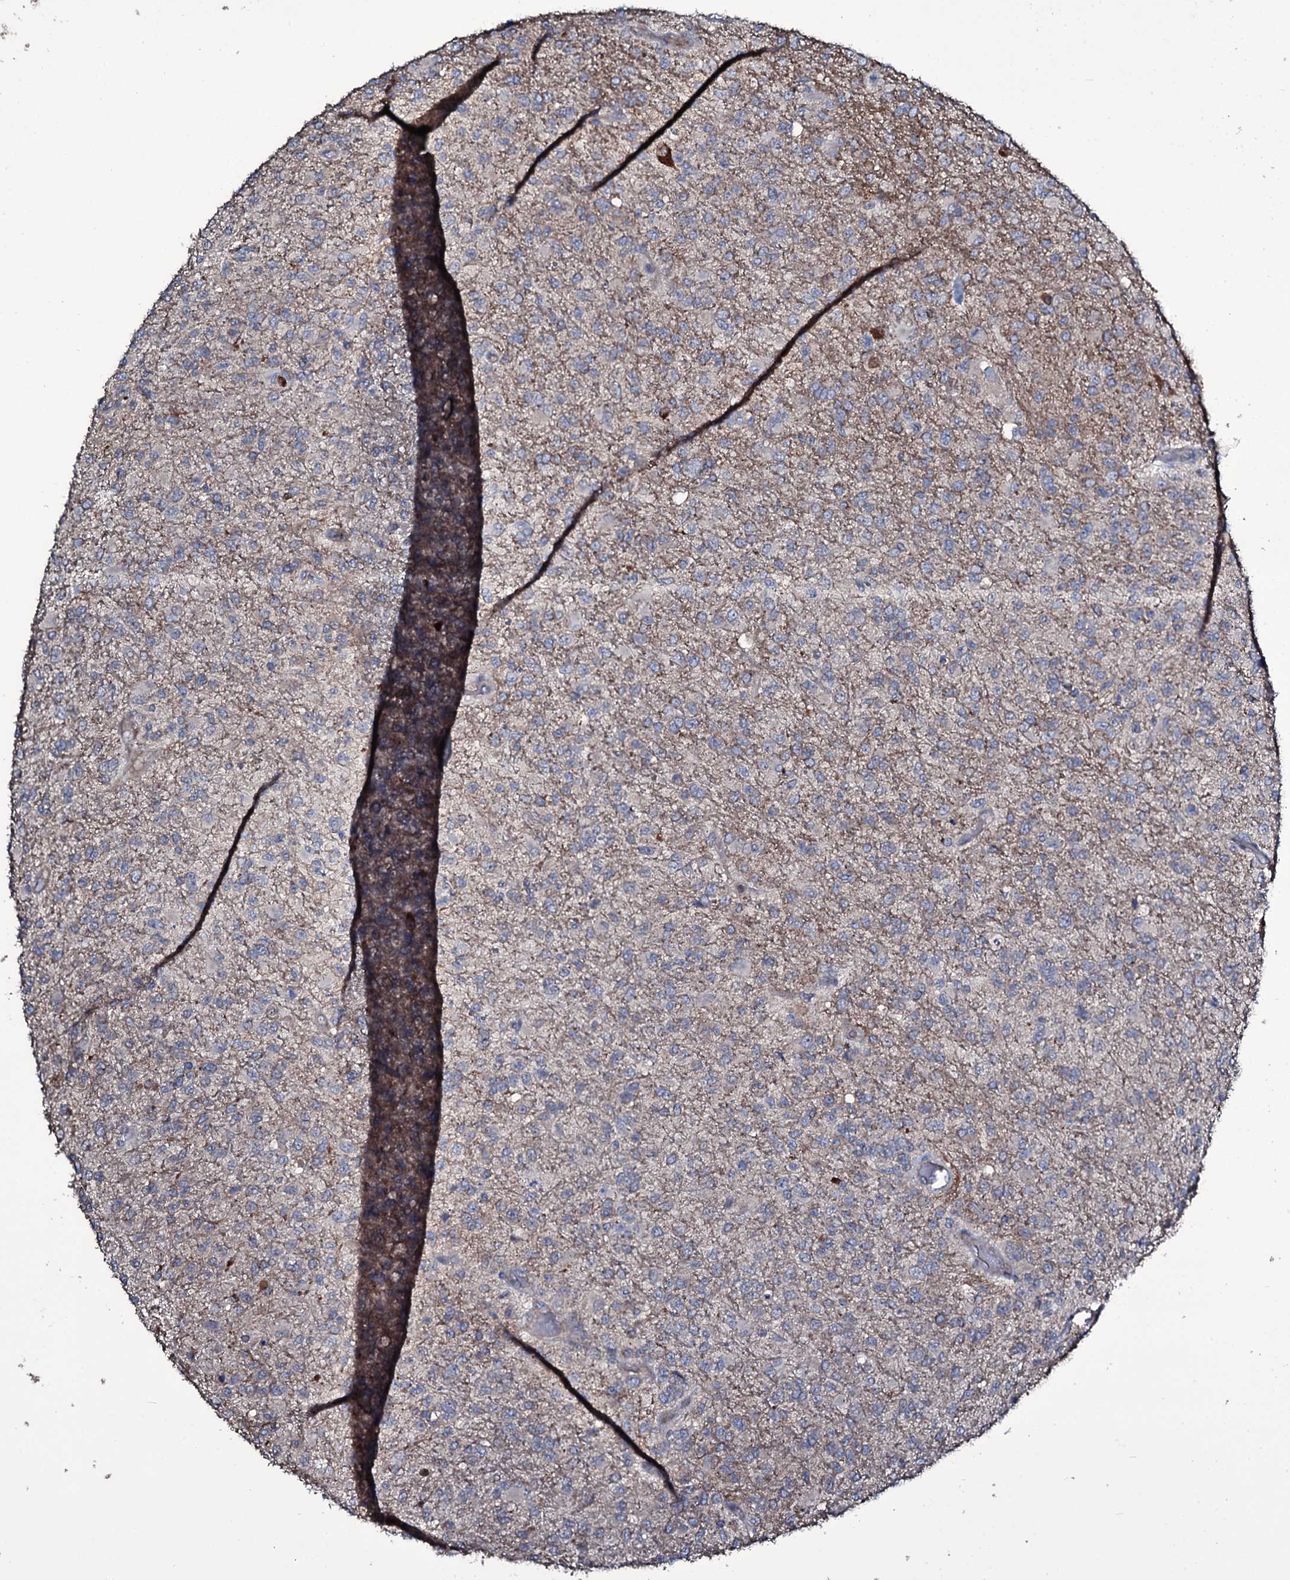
{"staining": {"intensity": "weak", "quantity": "<25%", "location": "cytoplasmic/membranous"}, "tissue": "glioma", "cell_type": "Tumor cells", "image_type": "cancer", "snomed": [{"axis": "morphology", "description": "Glioma, malignant, High grade"}, {"axis": "topography", "description": "Brain"}], "caption": "A photomicrograph of glioma stained for a protein exhibits no brown staining in tumor cells.", "gene": "WIPF3", "patient": {"sex": "female", "age": 74}}